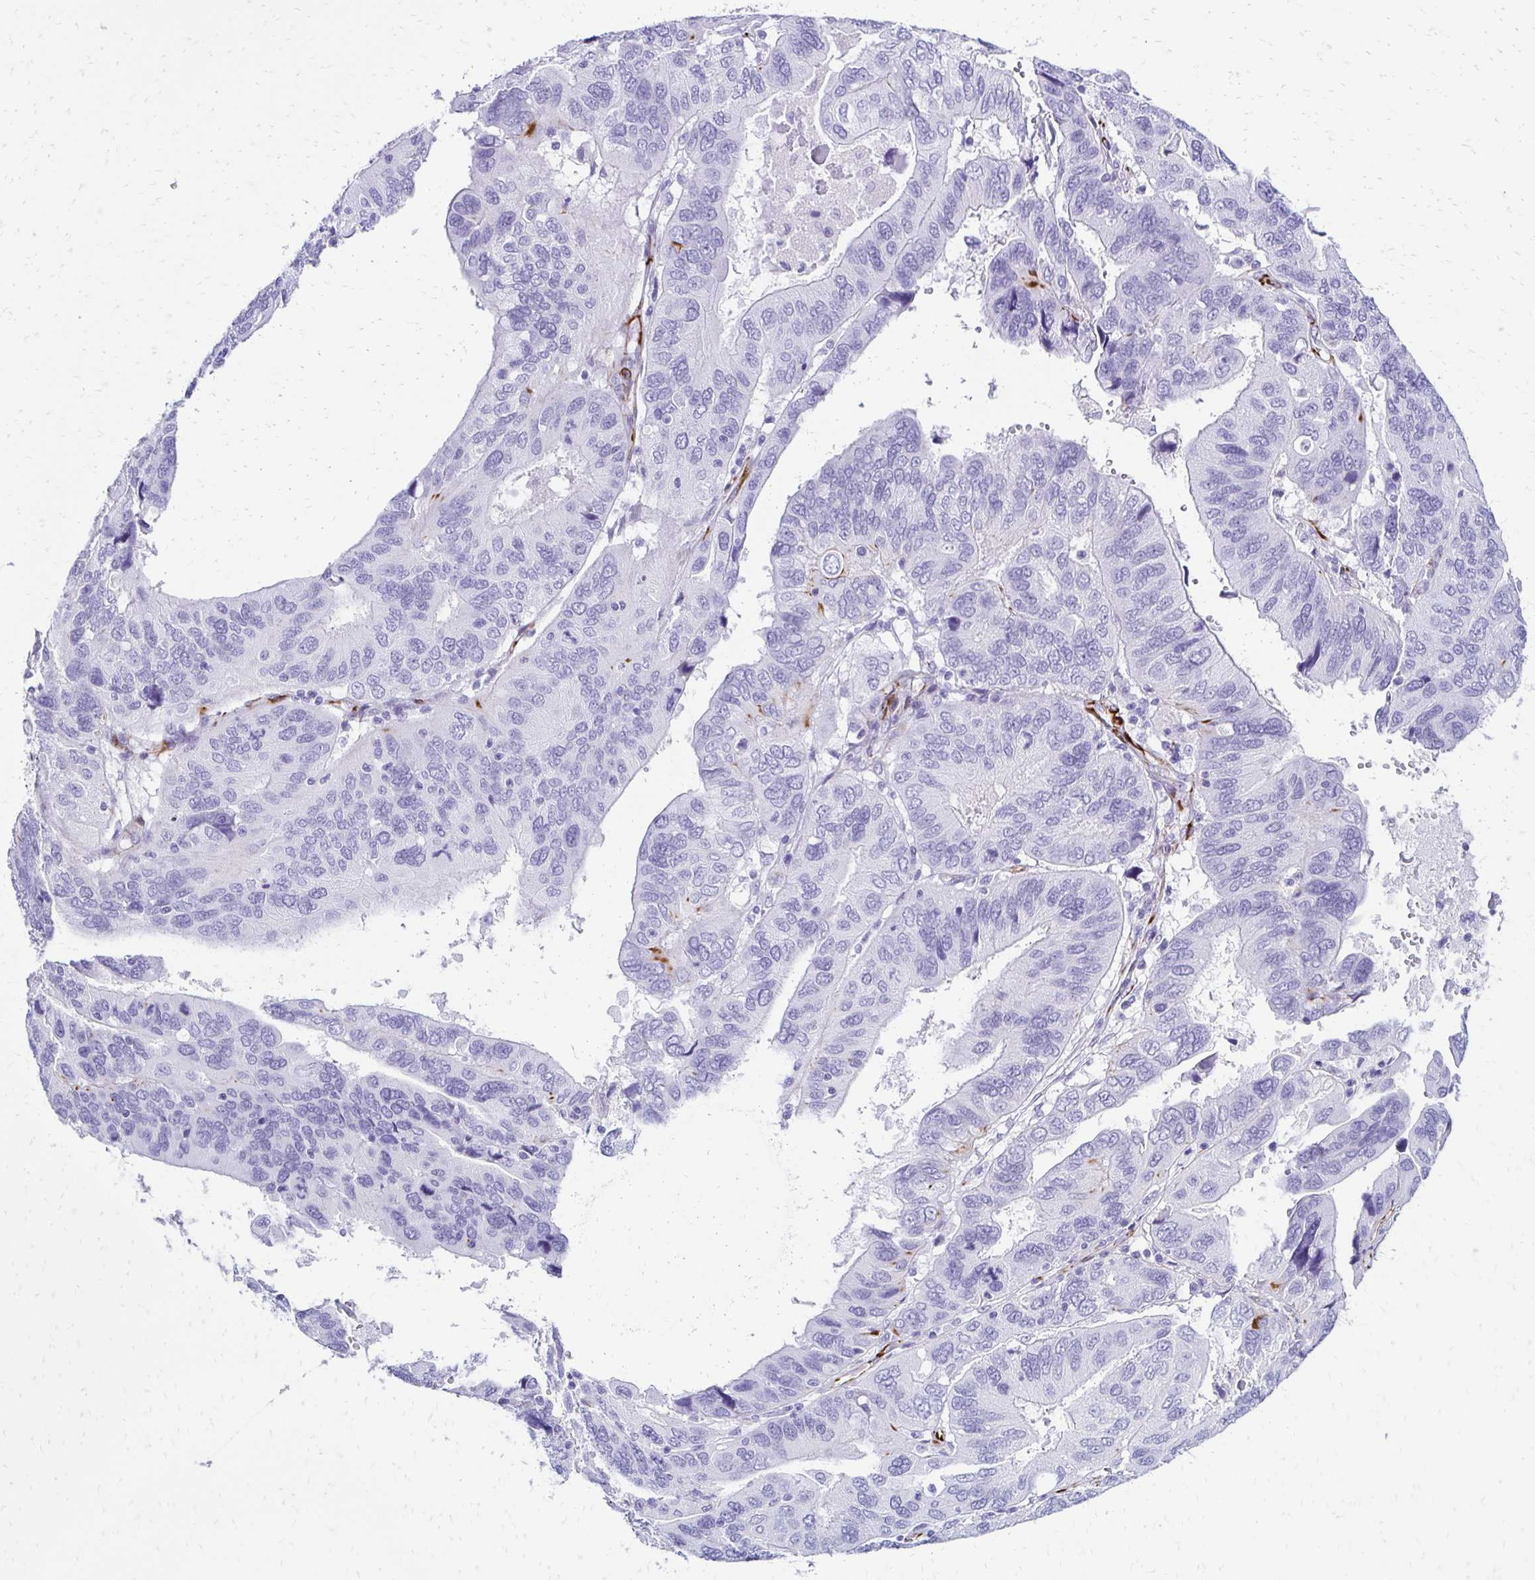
{"staining": {"intensity": "negative", "quantity": "none", "location": "none"}, "tissue": "ovarian cancer", "cell_type": "Tumor cells", "image_type": "cancer", "snomed": [{"axis": "morphology", "description": "Cystadenocarcinoma, serous, NOS"}, {"axis": "topography", "description": "Ovary"}], "caption": "Ovarian cancer was stained to show a protein in brown. There is no significant positivity in tumor cells.", "gene": "TMEM54", "patient": {"sex": "female", "age": 79}}